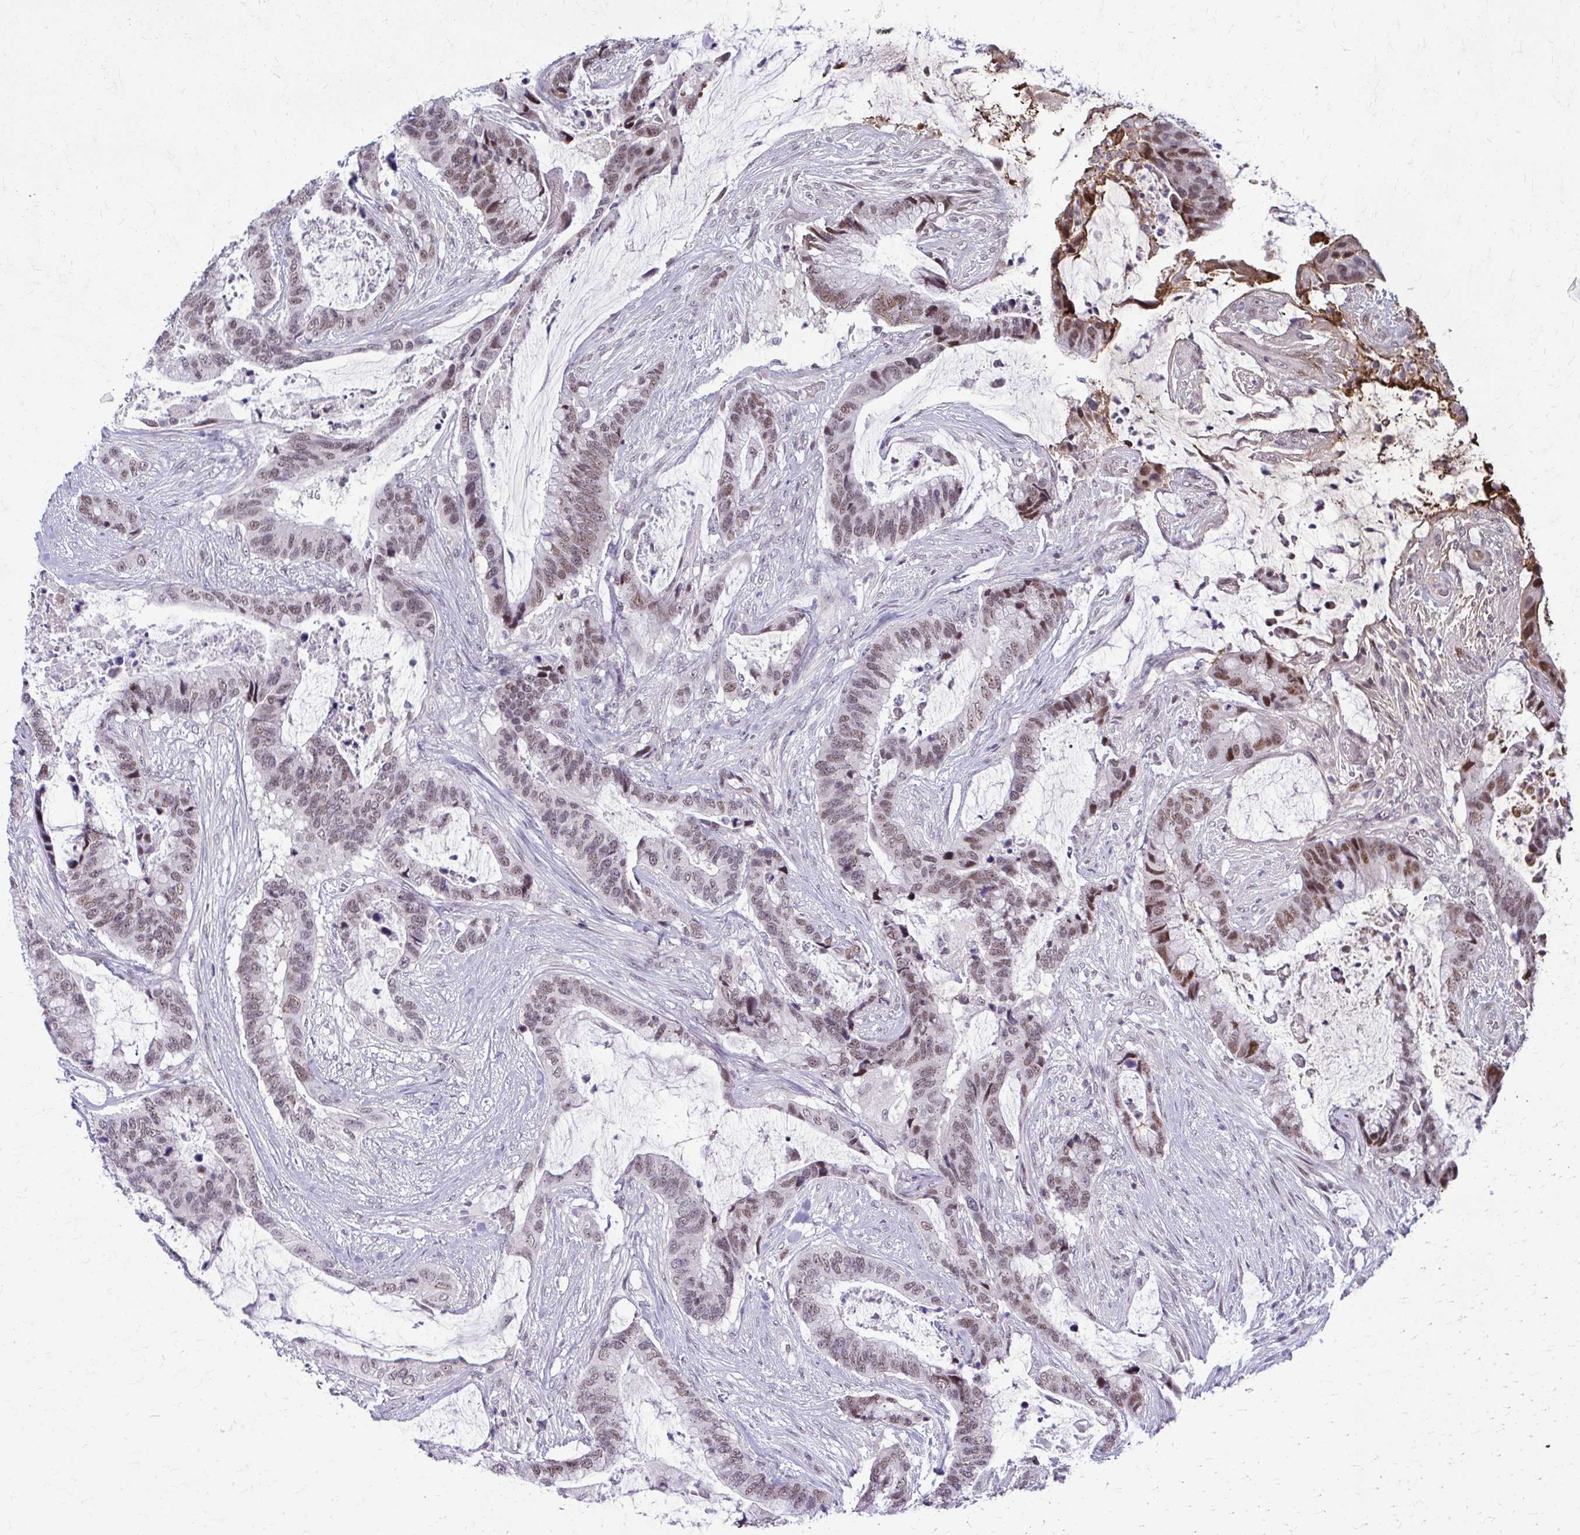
{"staining": {"intensity": "weak", "quantity": ">75%", "location": "nuclear"}, "tissue": "colorectal cancer", "cell_type": "Tumor cells", "image_type": "cancer", "snomed": [{"axis": "morphology", "description": "Adenocarcinoma, NOS"}, {"axis": "topography", "description": "Rectum"}], "caption": "Weak nuclear protein staining is appreciated in about >75% of tumor cells in adenocarcinoma (colorectal).", "gene": "MAF1", "patient": {"sex": "female", "age": 59}}